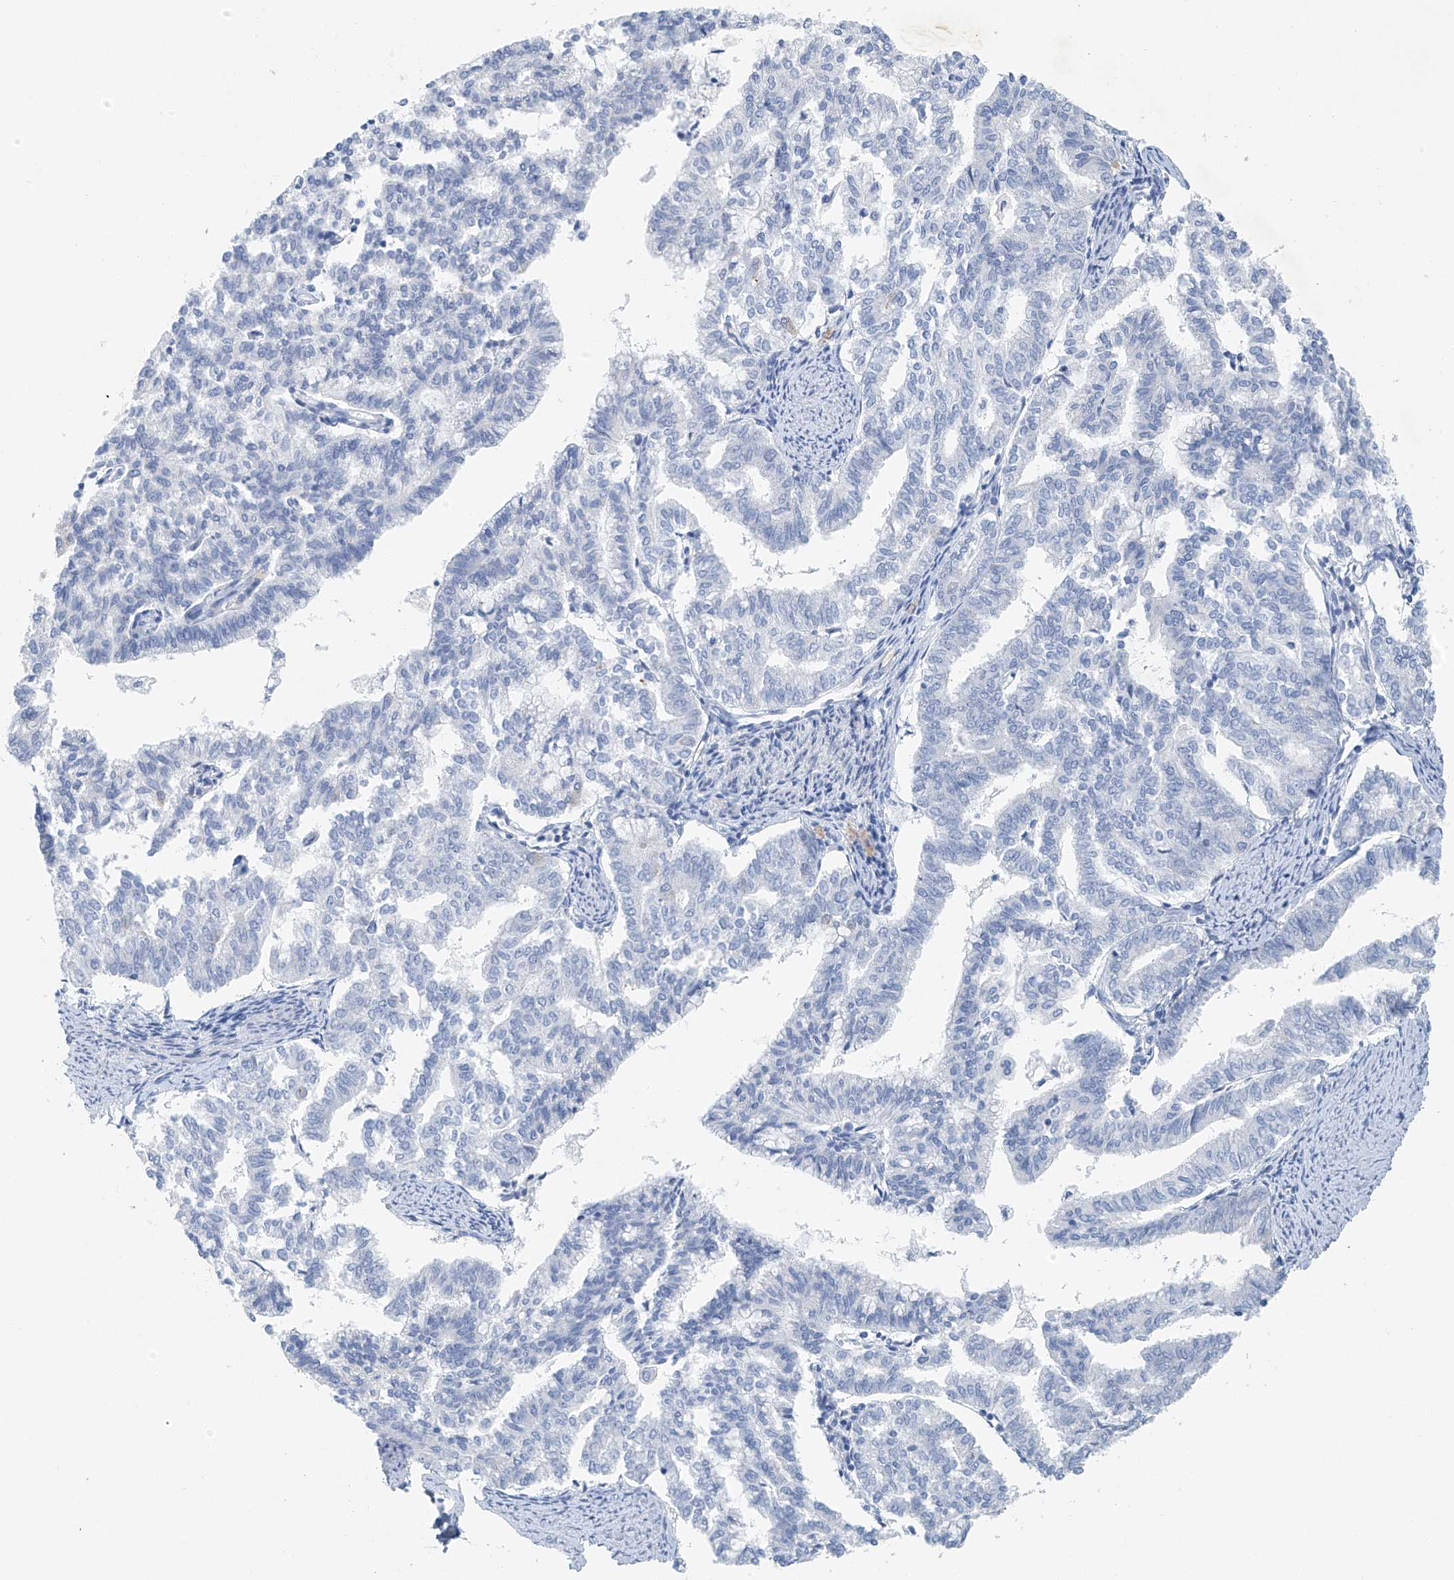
{"staining": {"intensity": "negative", "quantity": "none", "location": "none"}, "tissue": "endometrial cancer", "cell_type": "Tumor cells", "image_type": "cancer", "snomed": [{"axis": "morphology", "description": "Adenocarcinoma, NOS"}, {"axis": "topography", "description": "Endometrium"}], "caption": "High magnification brightfield microscopy of endometrial cancer stained with DAB (brown) and counterstained with hematoxylin (blue): tumor cells show no significant expression.", "gene": "C1orf87", "patient": {"sex": "female", "age": 79}}